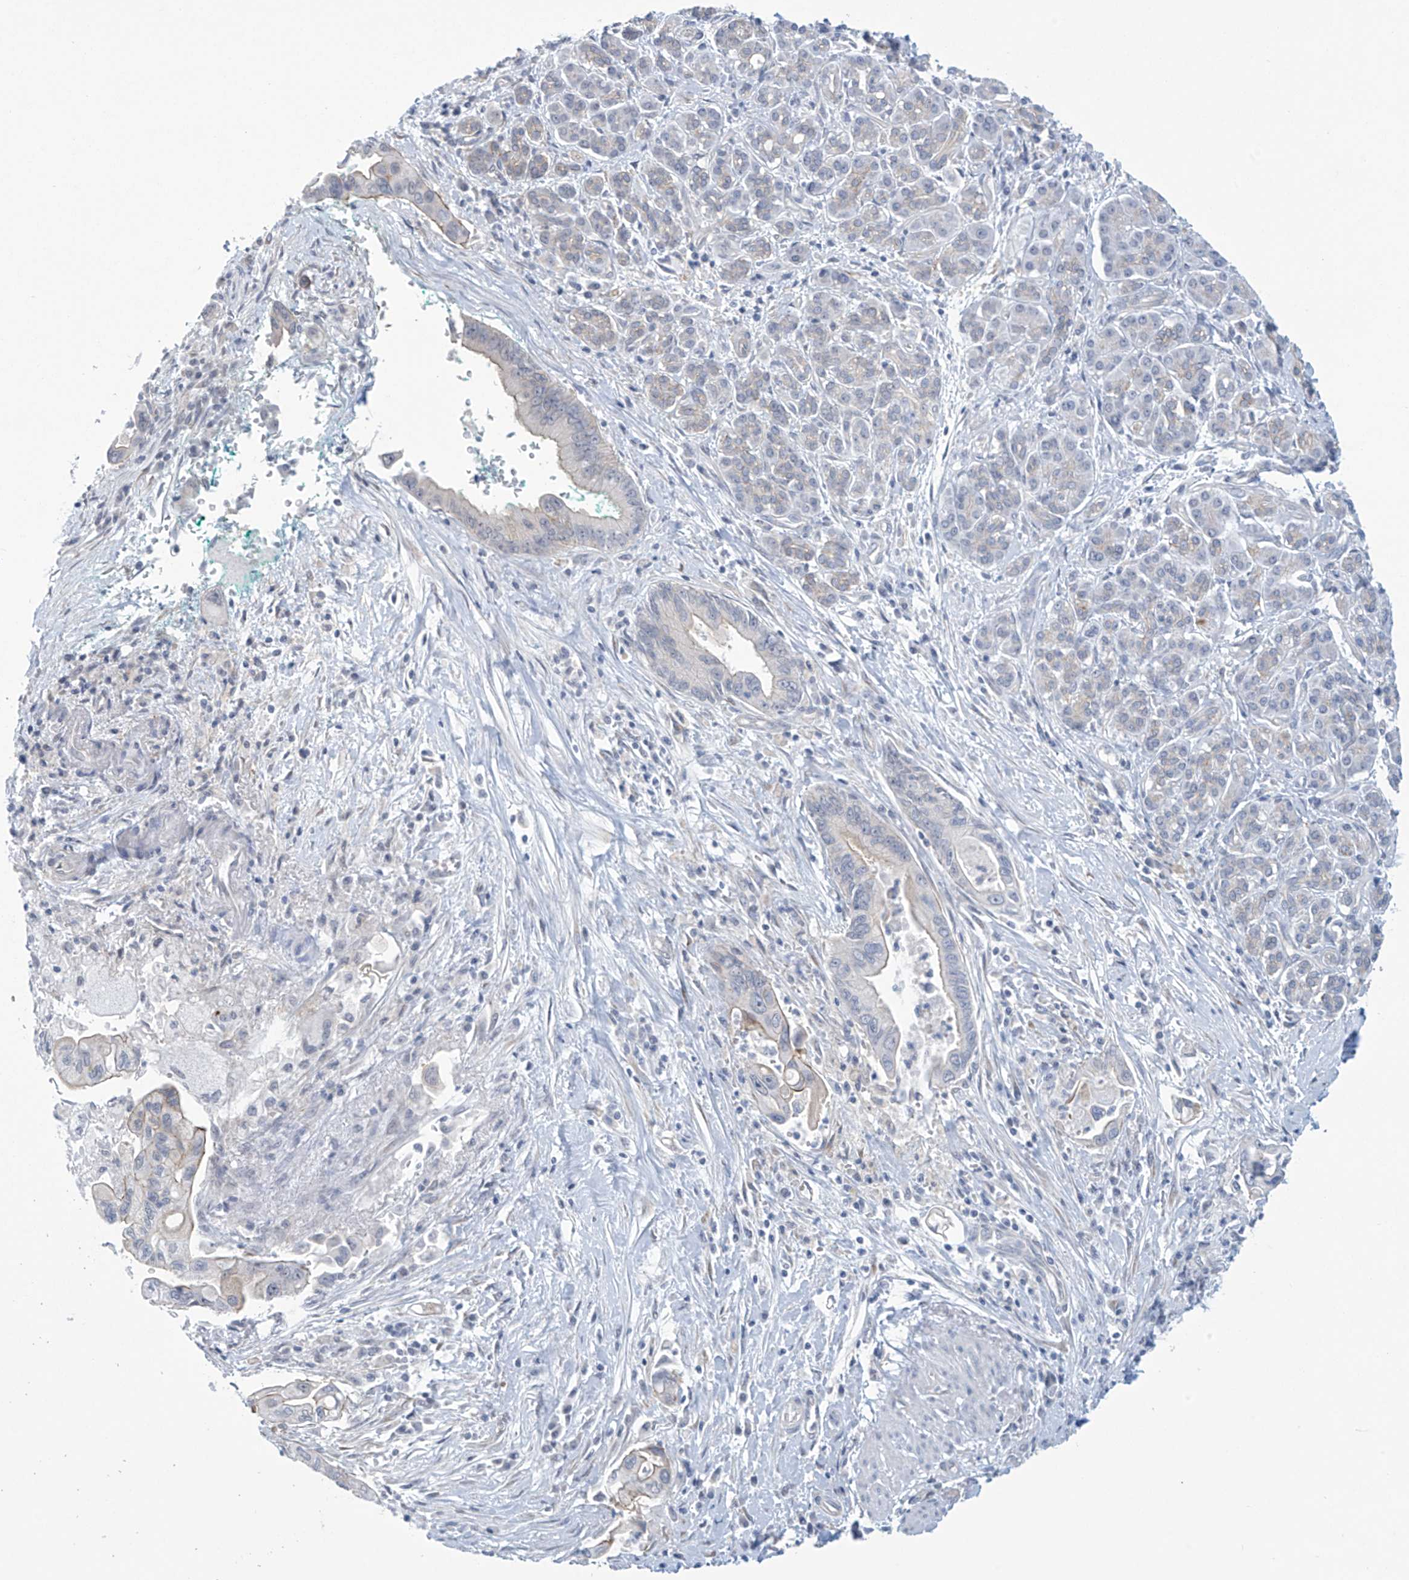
{"staining": {"intensity": "weak", "quantity": "<25%", "location": "cytoplasmic/membranous"}, "tissue": "pancreatic cancer", "cell_type": "Tumor cells", "image_type": "cancer", "snomed": [{"axis": "morphology", "description": "Adenocarcinoma, NOS"}, {"axis": "topography", "description": "Pancreas"}], "caption": "Immunohistochemical staining of human pancreatic cancer (adenocarcinoma) shows no significant expression in tumor cells.", "gene": "ABHD13", "patient": {"sex": "male", "age": 78}}